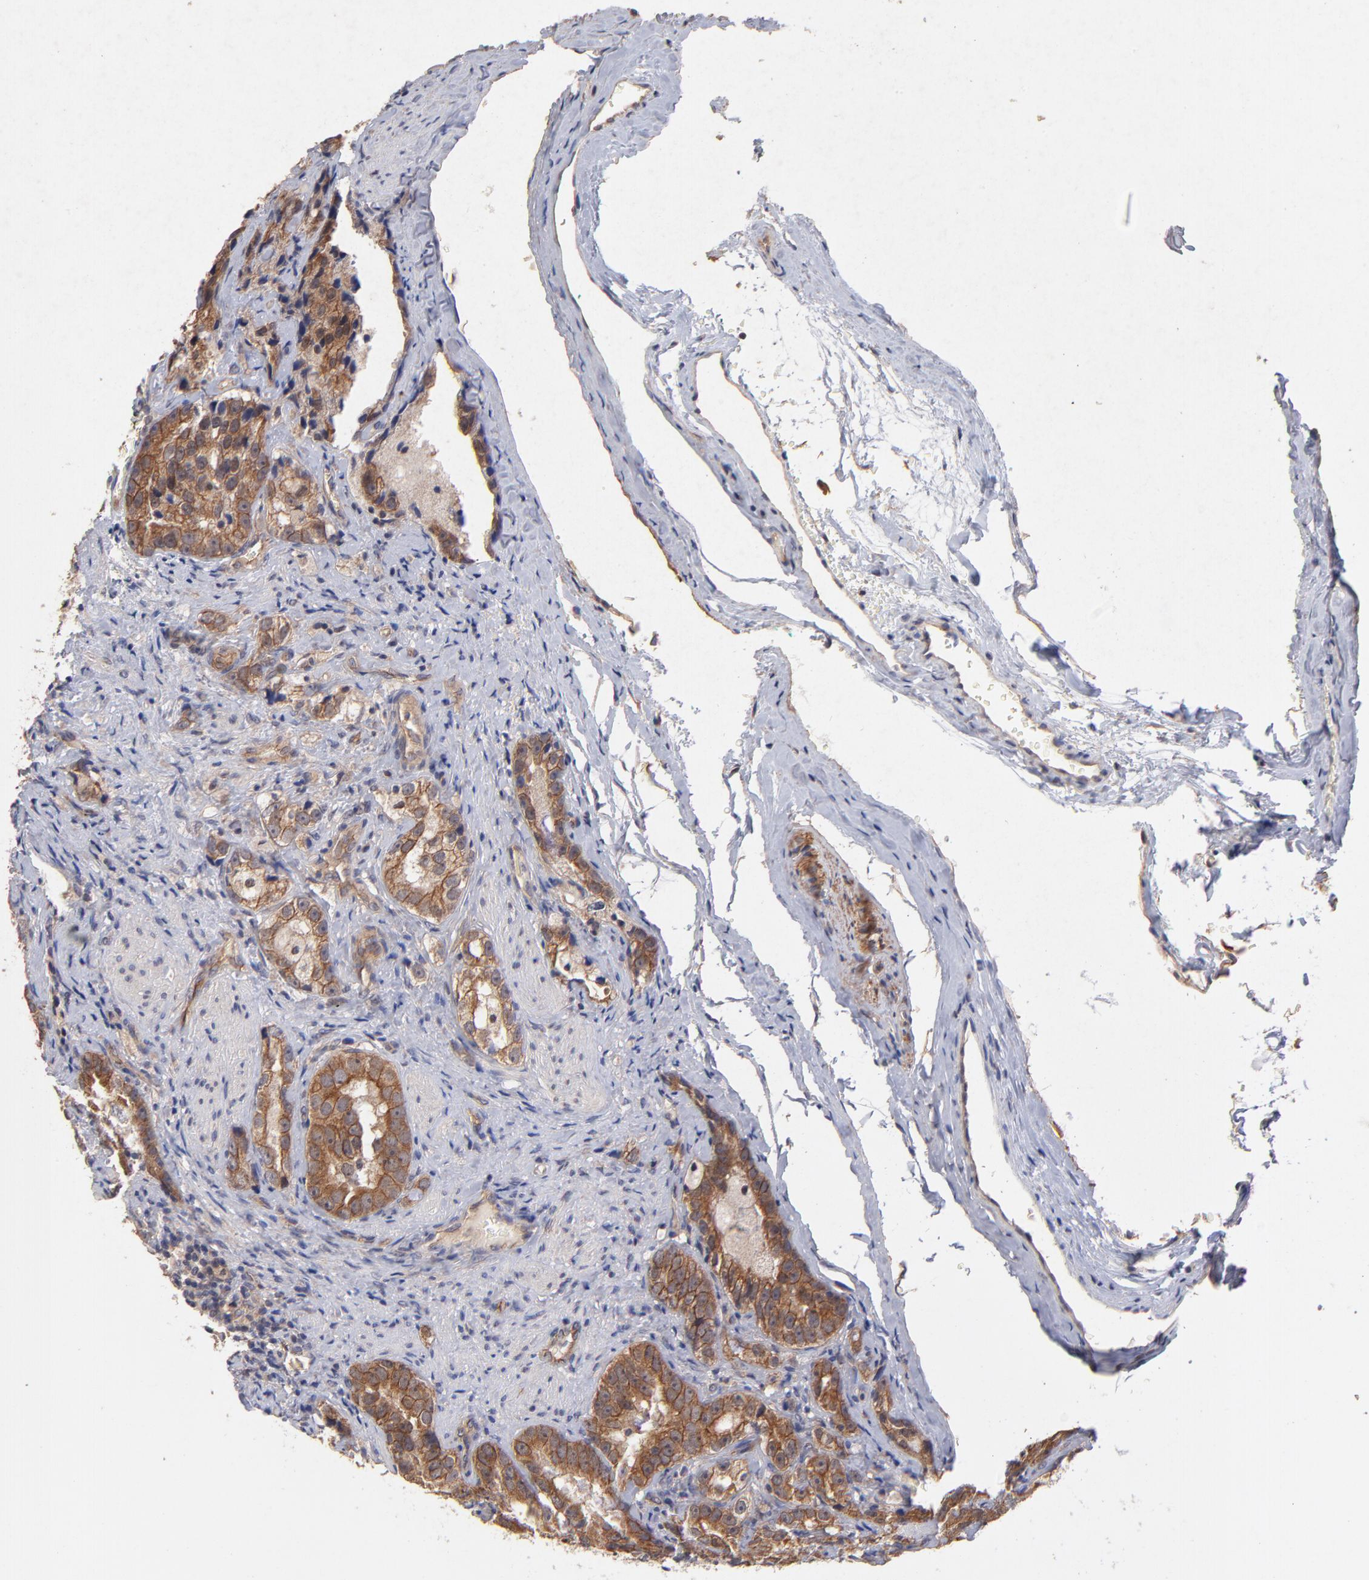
{"staining": {"intensity": "strong", "quantity": ">75%", "location": "cytoplasmic/membranous"}, "tissue": "prostate cancer", "cell_type": "Tumor cells", "image_type": "cancer", "snomed": [{"axis": "morphology", "description": "Adenocarcinoma, High grade"}, {"axis": "topography", "description": "Prostate"}], "caption": "Adenocarcinoma (high-grade) (prostate) tissue demonstrates strong cytoplasmic/membranous positivity in approximately >75% of tumor cells", "gene": "STAP2", "patient": {"sex": "male", "age": 63}}